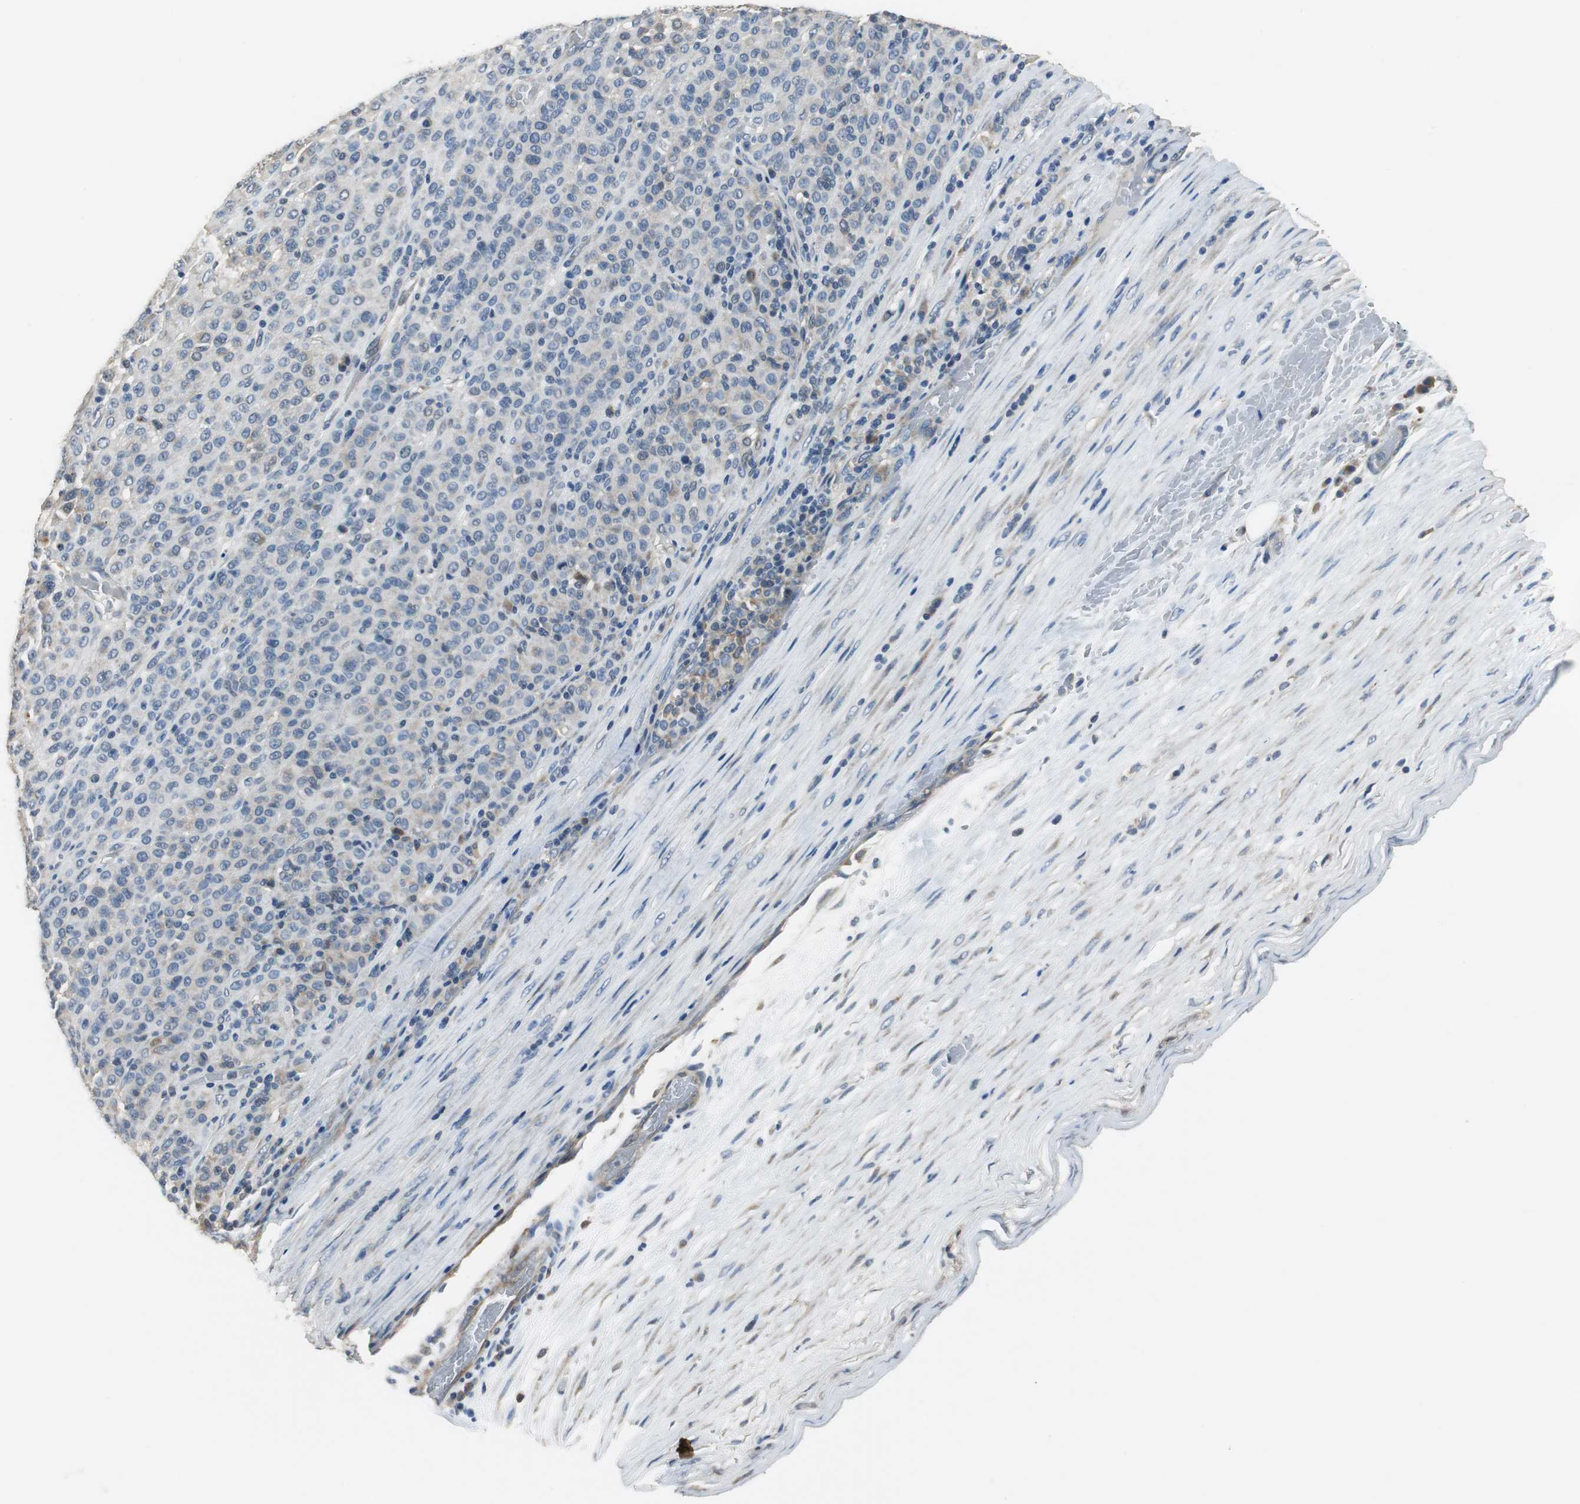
{"staining": {"intensity": "negative", "quantity": "none", "location": "none"}, "tissue": "melanoma", "cell_type": "Tumor cells", "image_type": "cancer", "snomed": [{"axis": "morphology", "description": "Malignant melanoma, Metastatic site"}, {"axis": "topography", "description": "Pancreas"}], "caption": "Immunohistochemistry (IHC) of human melanoma demonstrates no staining in tumor cells. (Immunohistochemistry (IHC), brightfield microscopy, high magnification).", "gene": "MTIF2", "patient": {"sex": "female", "age": 30}}